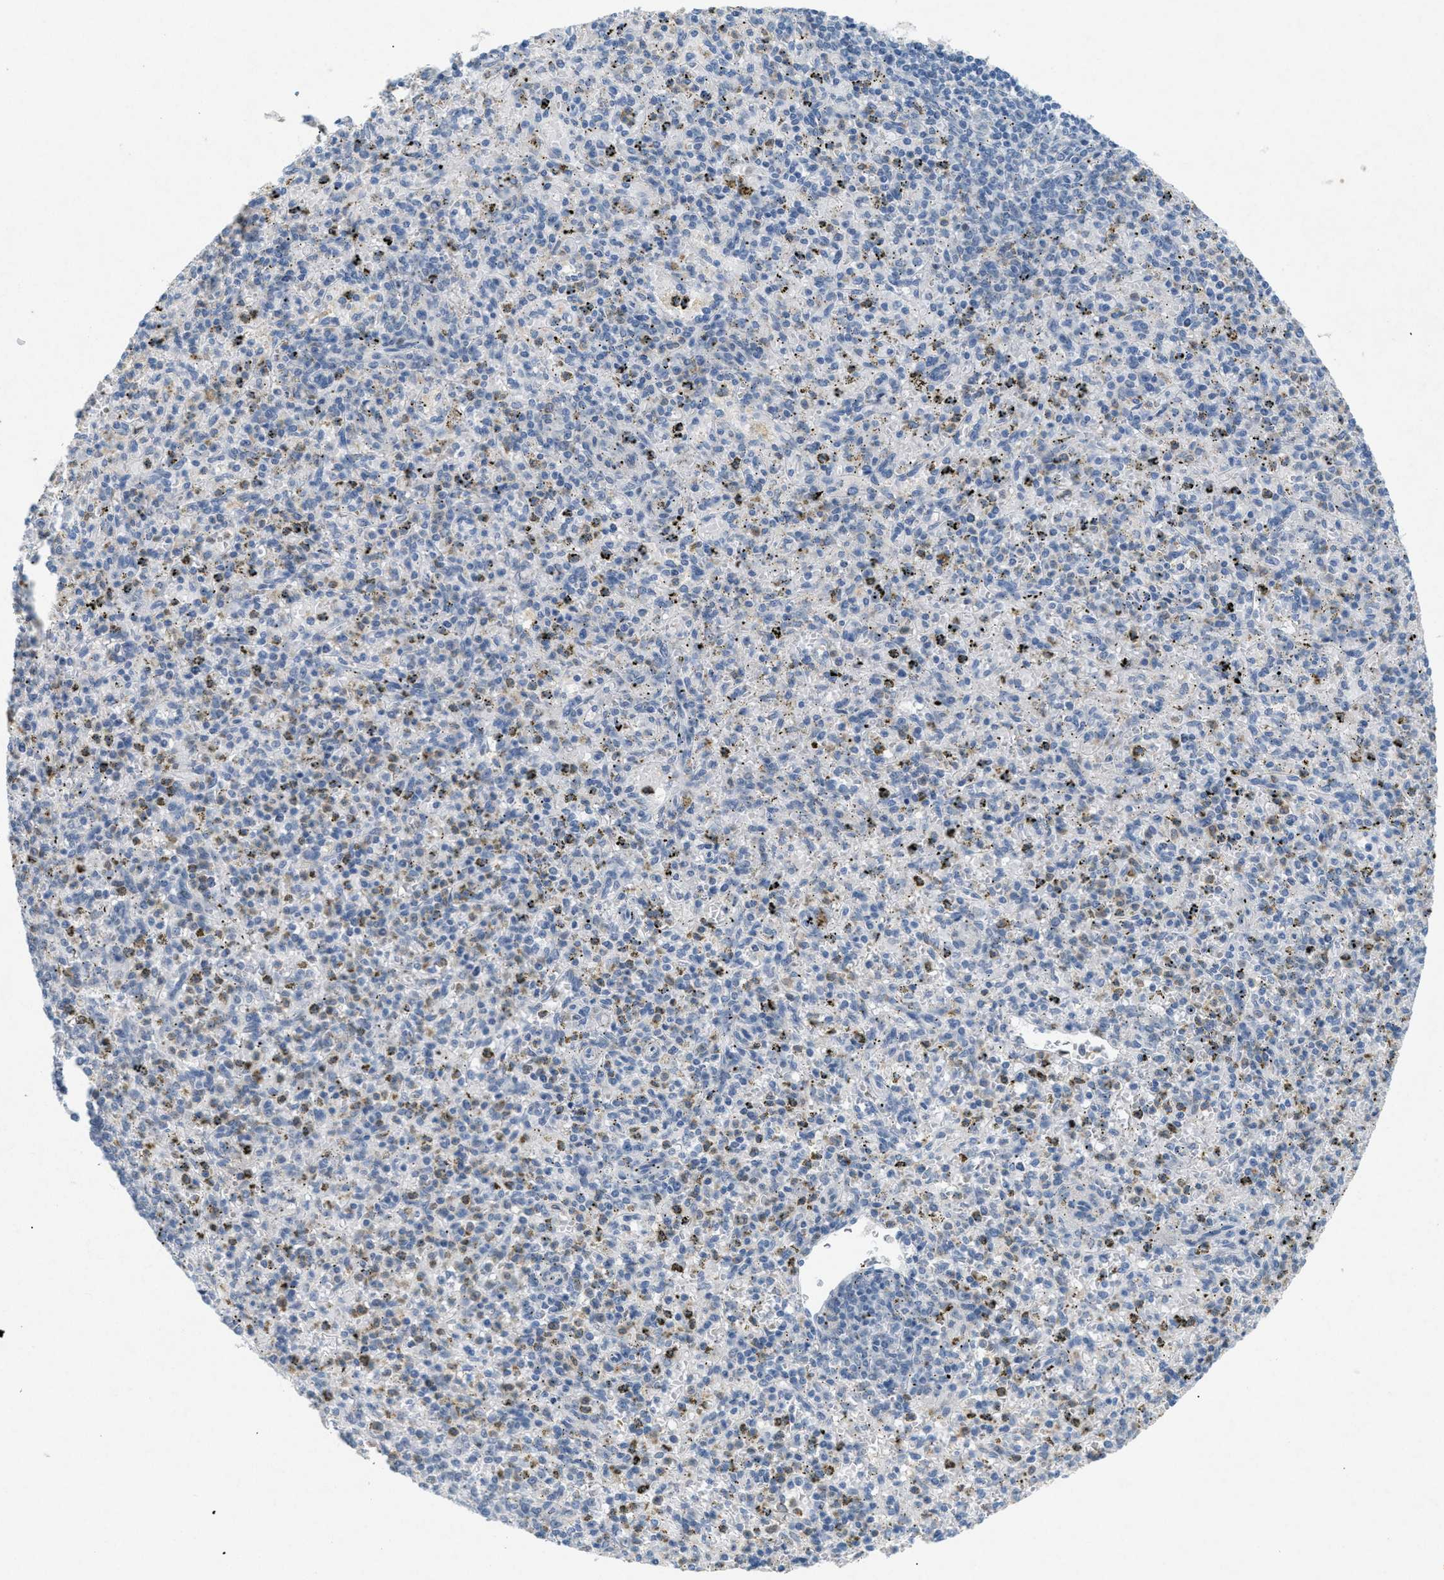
{"staining": {"intensity": "negative", "quantity": "none", "location": "none"}, "tissue": "spleen", "cell_type": "Cells in red pulp", "image_type": "normal", "snomed": [{"axis": "morphology", "description": "Normal tissue, NOS"}, {"axis": "topography", "description": "Spleen"}], "caption": "A micrograph of spleen stained for a protein shows no brown staining in cells in red pulp. The staining was performed using DAB (3,3'-diaminobenzidine) to visualize the protein expression in brown, while the nuclei were stained in blue with hematoxylin (Magnification: 20x).", "gene": "TASOR", "patient": {"sex": "male", "age": 72}}